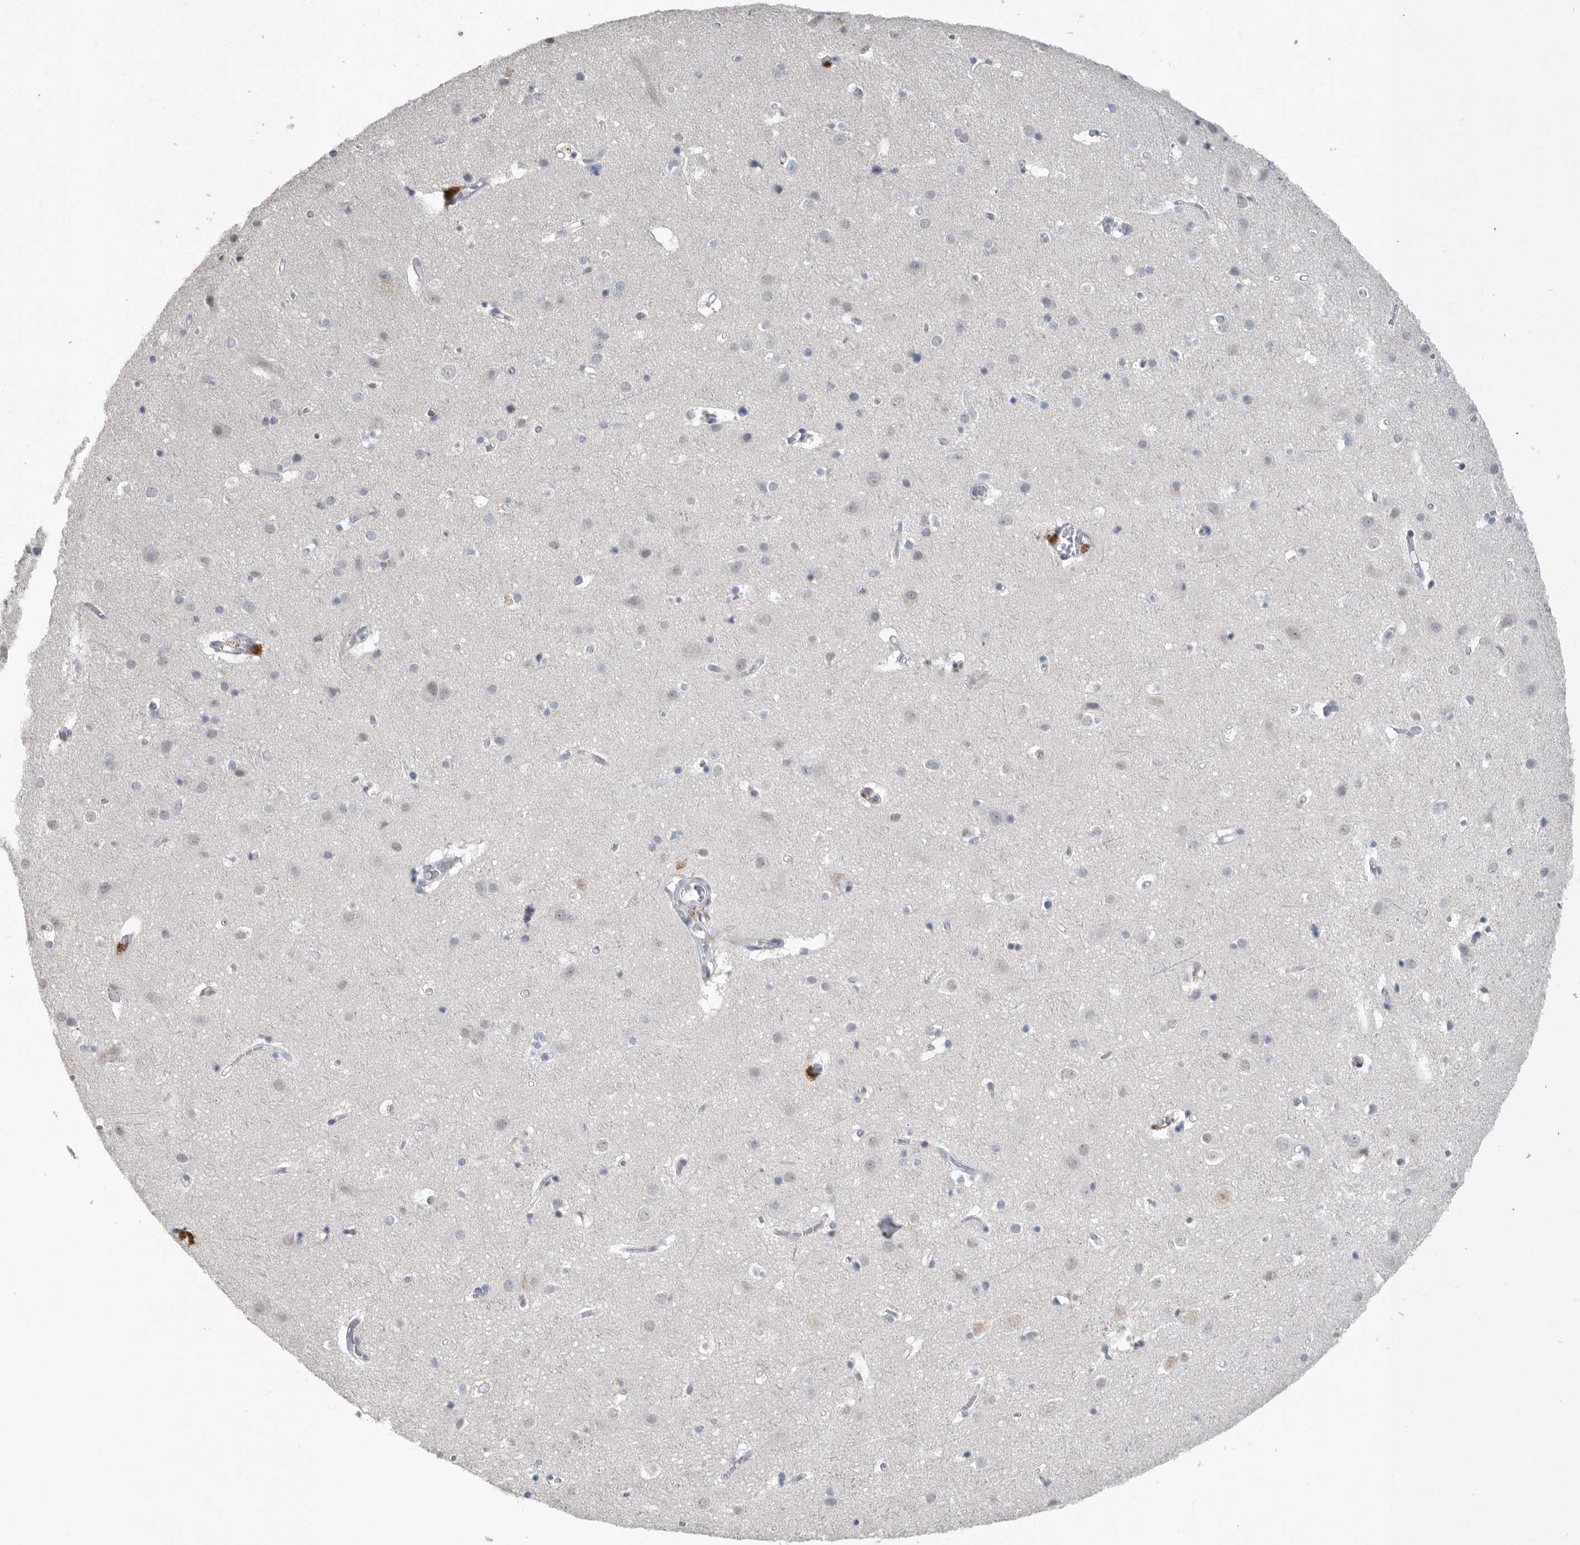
{"staining": {"intensity": "negative", "quantity": "none", "location": "none"}, "tissue": "cerebral cortex", "cell_type": "Endothelial cells", "image_type": "normal", "snomed": [{"axis": "morphology", "description": "Normal tissue, NOS"}, {"axis": "topography", "description": "Cerebral cortex"}], "caption": "DAB (3,3'-diaminobenzidine) immunohistochemical staining of normal cerebral cortex shows no significant expression in endothelial cells. The staining is performed using DAB brown chromogen with nuclei counter-stained in using hematoxylin.", "gene": "REG4", "patient": {"sex": "male", "age": 54}}